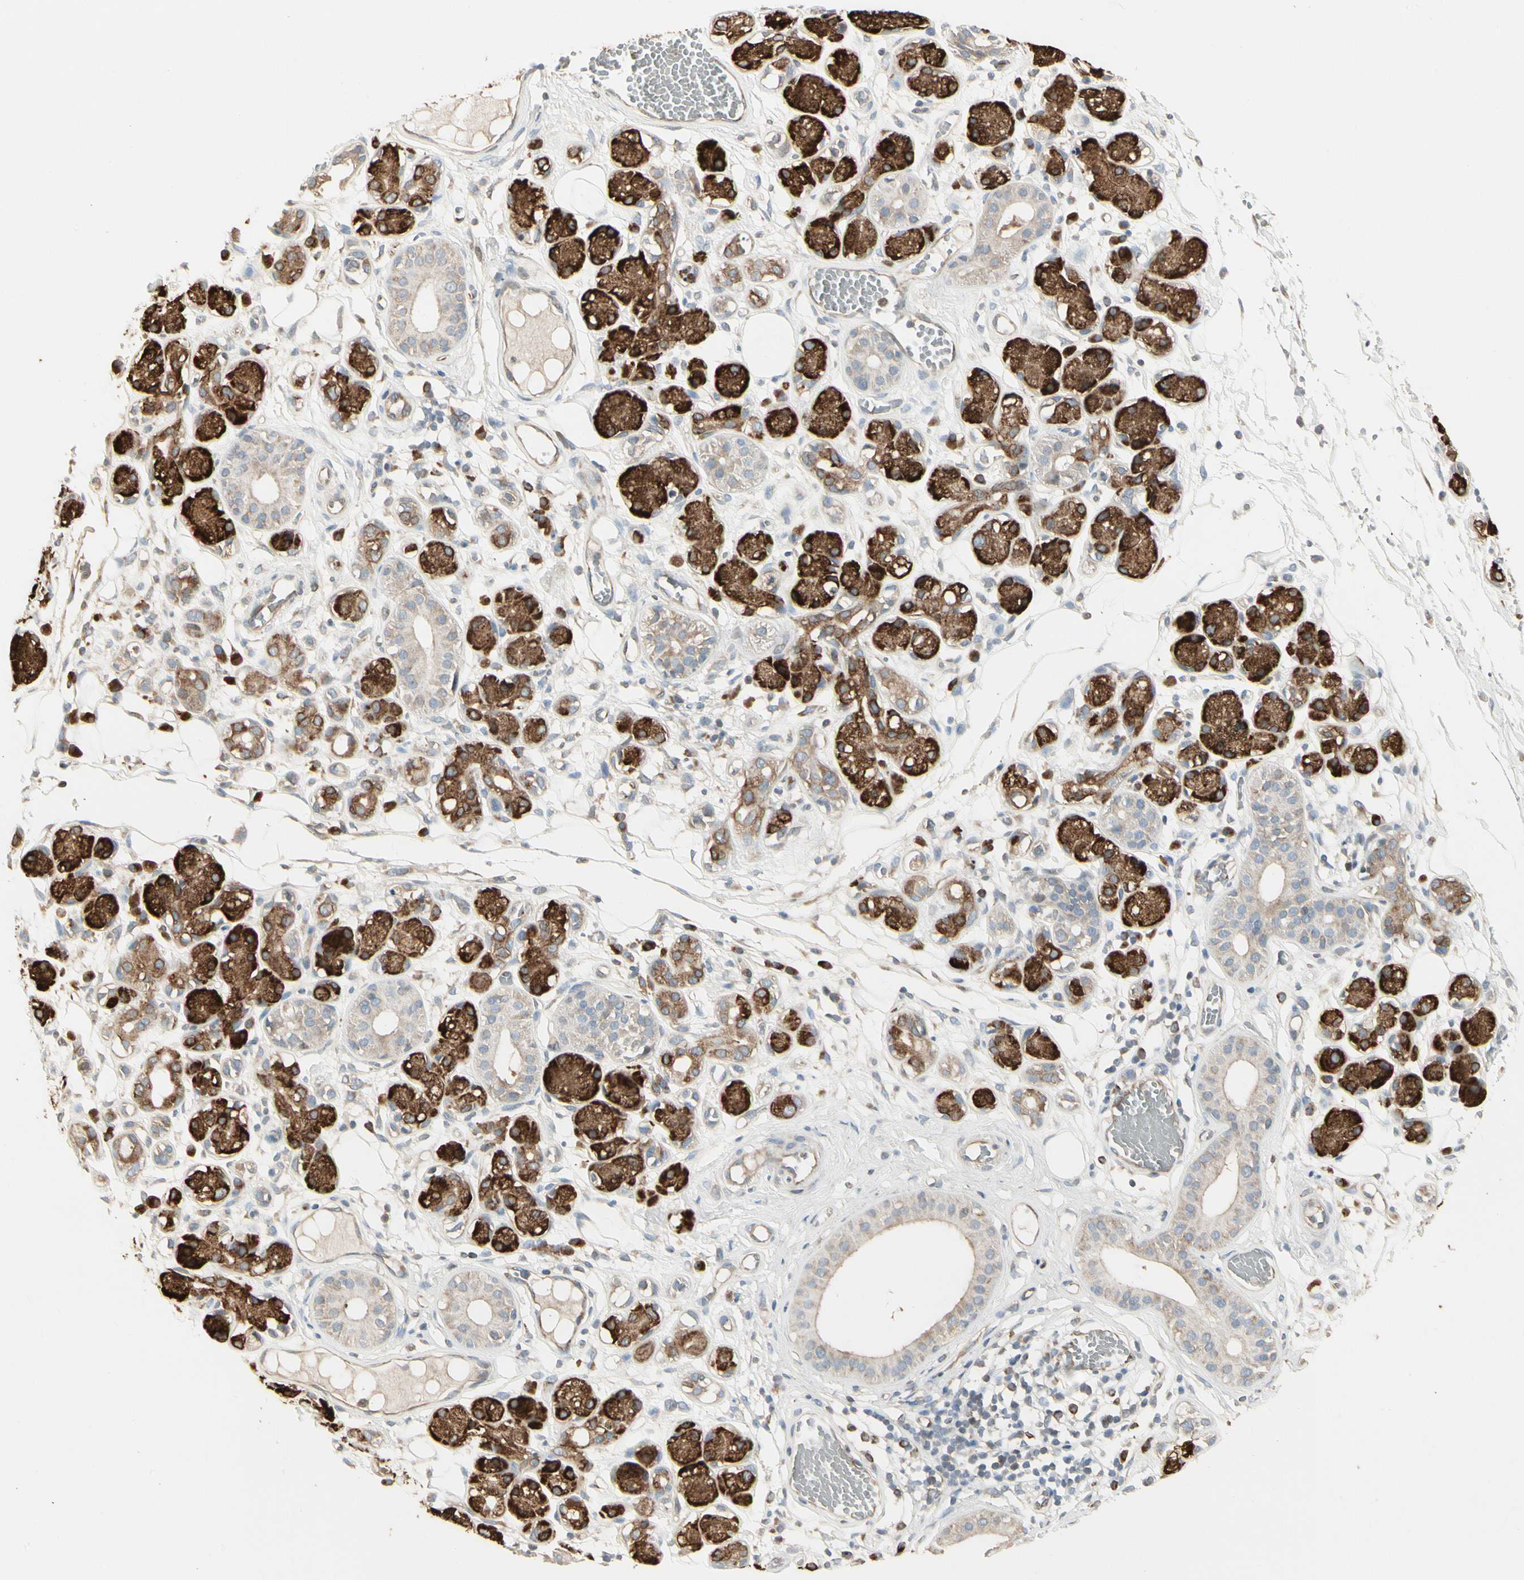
{"staining": {"intensity": "weak", "quantity": ">75%", "location": "cytoplasmic/membranous"}, "tissue": "adipose tissue", "cell_type": "Adipocytes", "image_type": "normal", "snomed": [{"axis": "morphology", "description": "Normal tissue, NOS"}, {"axis": "morphology", "description": "Inflammation, NOS"}, {"axis": "topography", "description": "Vascular tissue"}, {"axis": "topography", "description": "Salivary gland"}], "caption": "Adipose tissue stained with DAB (3,3'-diaminobenzidine) immunohistochemistry reveals low levels of weak cytoplasmic/membranous positivity in approximately >75% of adipocytes.", "gene": "NUCB2", "patient": {"sex": "female", "age": 75}}